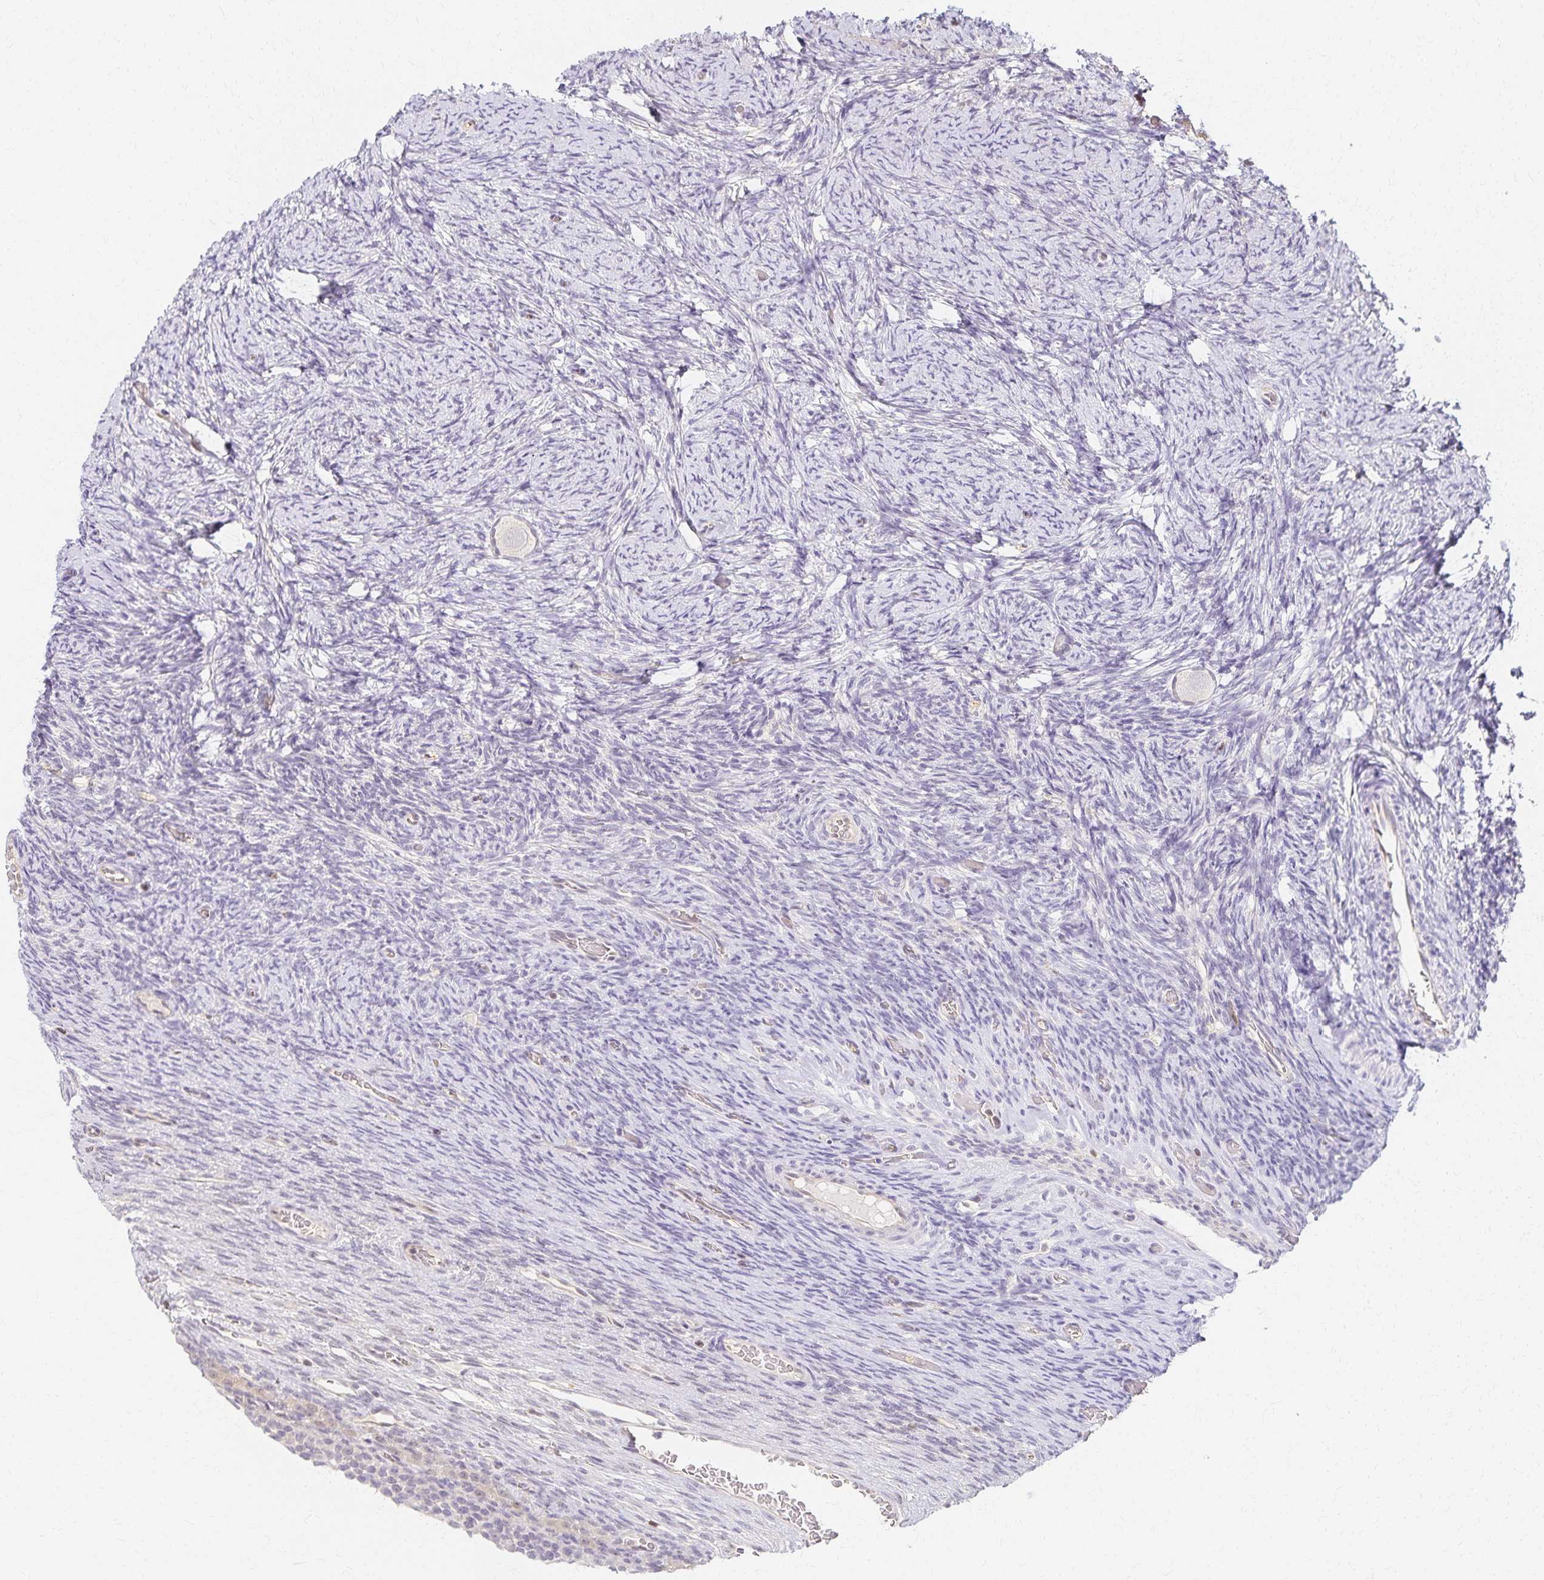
{"staining": {"intensity": "negative", "quantity": "none", "location": "none"}, "tissue": "ovary", "cell_type": "Follicle cells", "image_type": "normal", "snomed": [{"axis": "morphology", "description": "Normal tissue, NOS"}, {"axis": "topography", "description": "Ovary"}], "caption": "DAB immunohistochemical staining of unremarkable human ovary demonstrates no significant staining in follicle cells.", "gene": "AZGP1", "patient": {"sex": "female", "age": 34}}